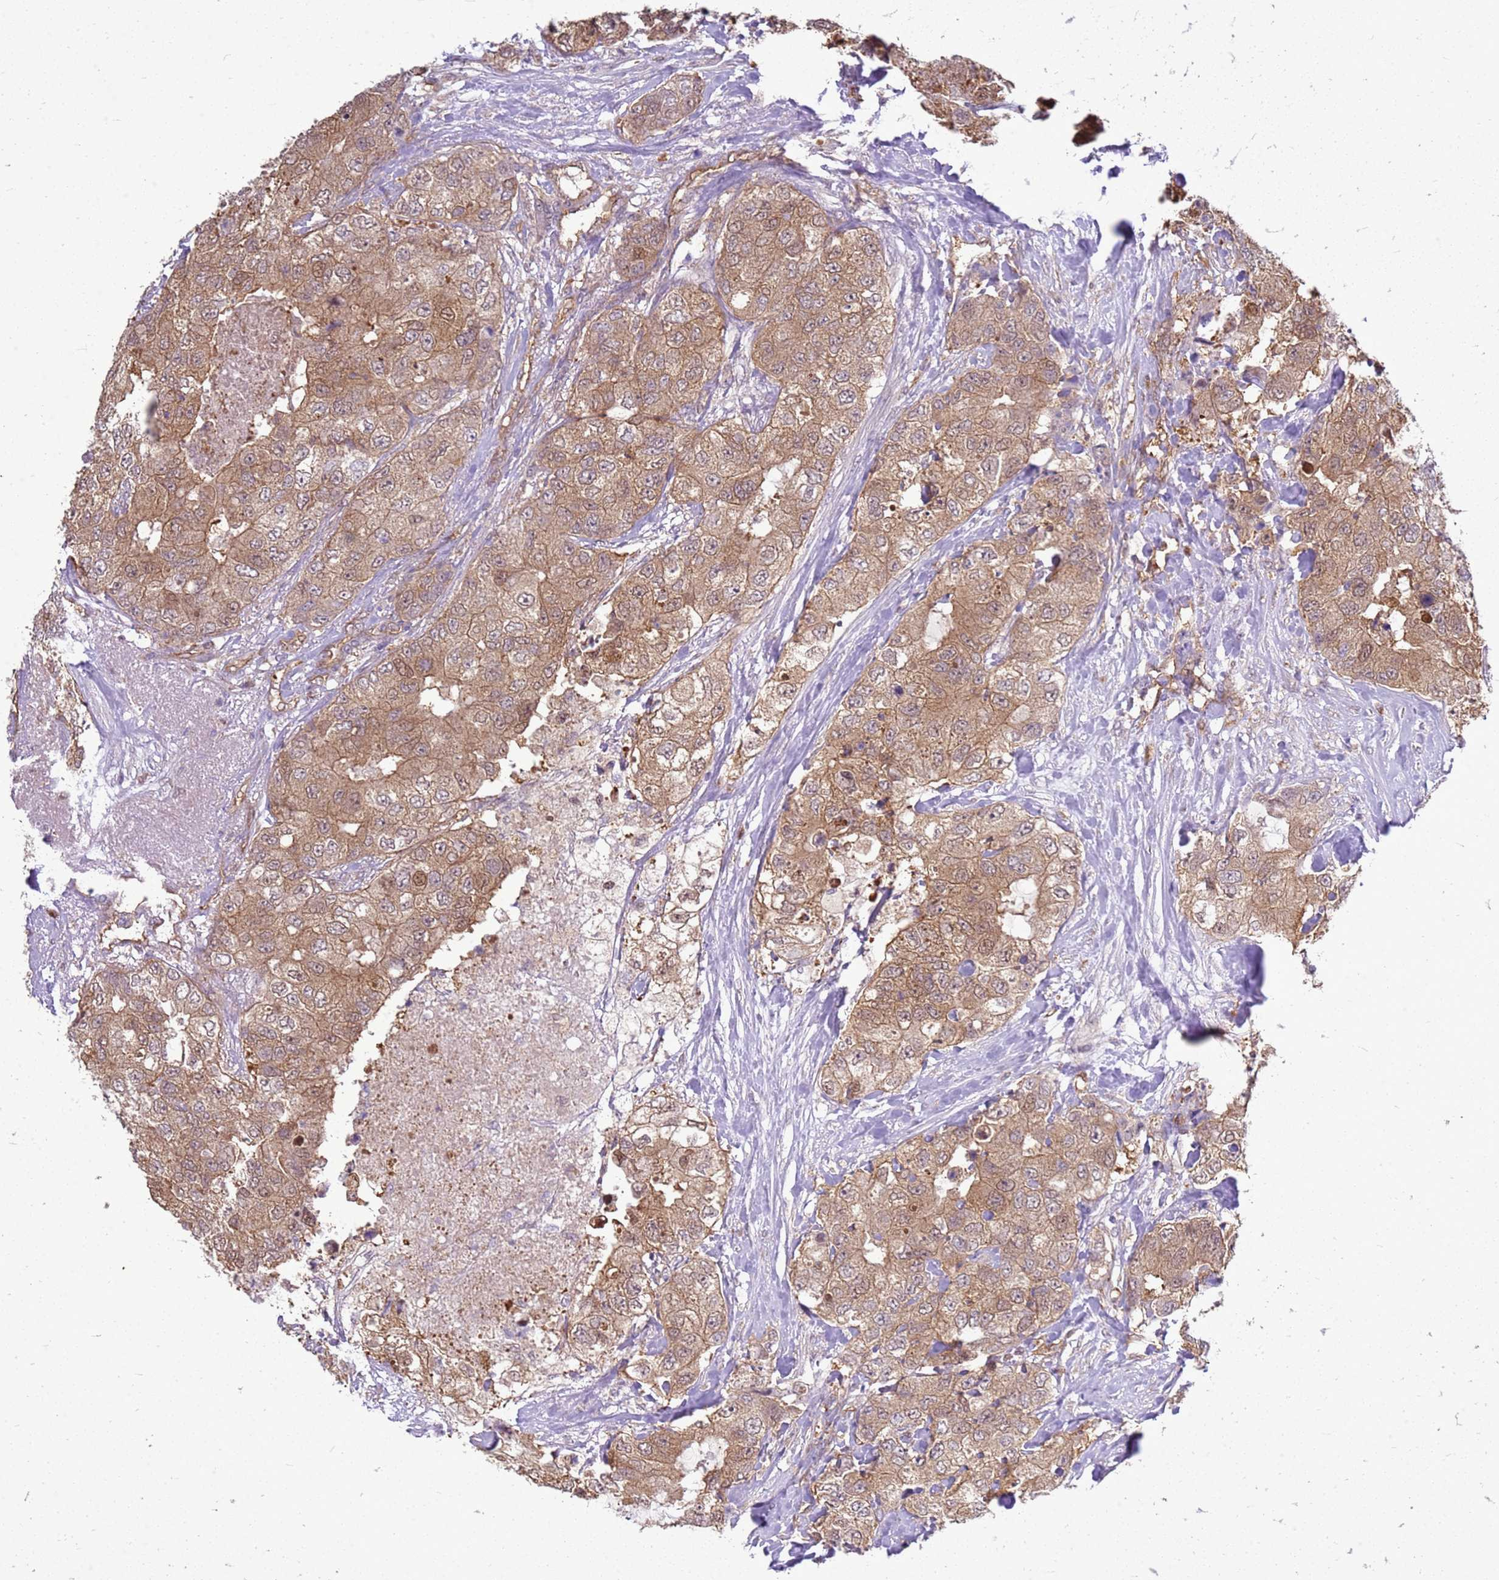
{"staining": {"intensity": "moderate", "quantity": ">75%", "location": "cytoplasmic/membranous"}, "tissue": "breast cancer", "cell_type": "Tumor cells", "image_type": "cancer", "snomed": [{"axis": "morphology", "description": "Duct carcinoma"}, {"axis": "topography", "description": "Breast"}], "caption": "The immunohistochemical stain highlights moderate cytoplasmic/membranous positivity in tumor cells of breast invasive ductal carcinoma tissue.", "gene": "YWHAE", "patient": {"sex": "female", "age": 62}}